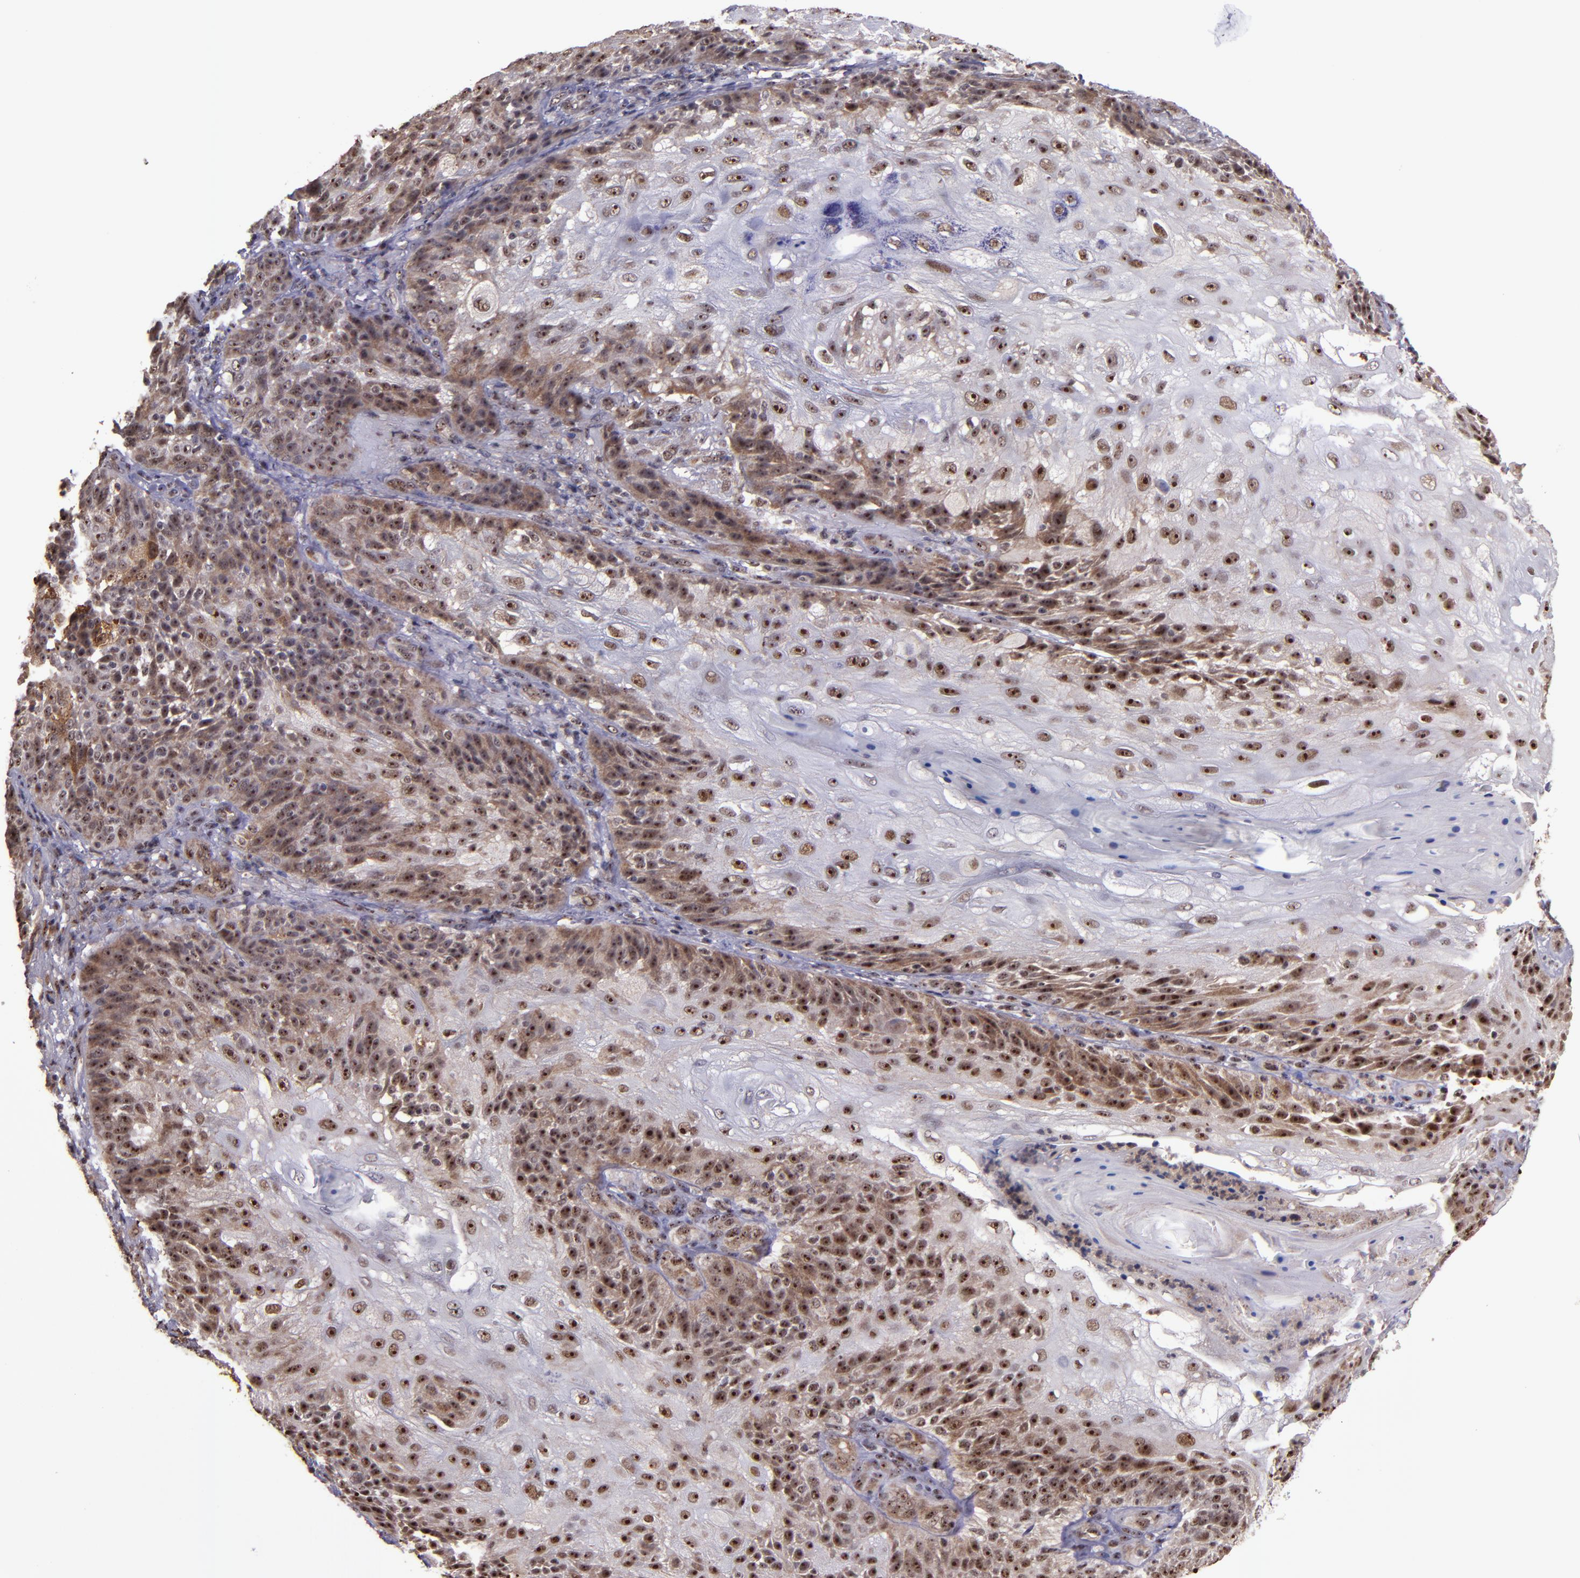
{"staining": {"intensity": "moderate", "quantity": "25%-75%", "location": "cytoplasmic/membranous,nuclear"}, "tissue": "skin cancer", "cell_type": "Tumor cells", "image_type": "cancer", "snomed": [{"axis": "morphology", "description": "Normal tissue, NOS"}, {"axis": "morphology", "description": "Squamous cell carcinoma, NOS"}, {"axis": "topography", "description": "Skin"}], "caption": "Immunohistochemical staining of skin squamous cell carcinoma exhibits medium levels of moderate cytoplasmic/membranous and nuclear staining in about 25%-75% of tumor cells. (brown staining indicates protein expression, while blue staining denotes nuclei).", "gene": "CECR2", "patient": {"sex": "female", "age": 83}}